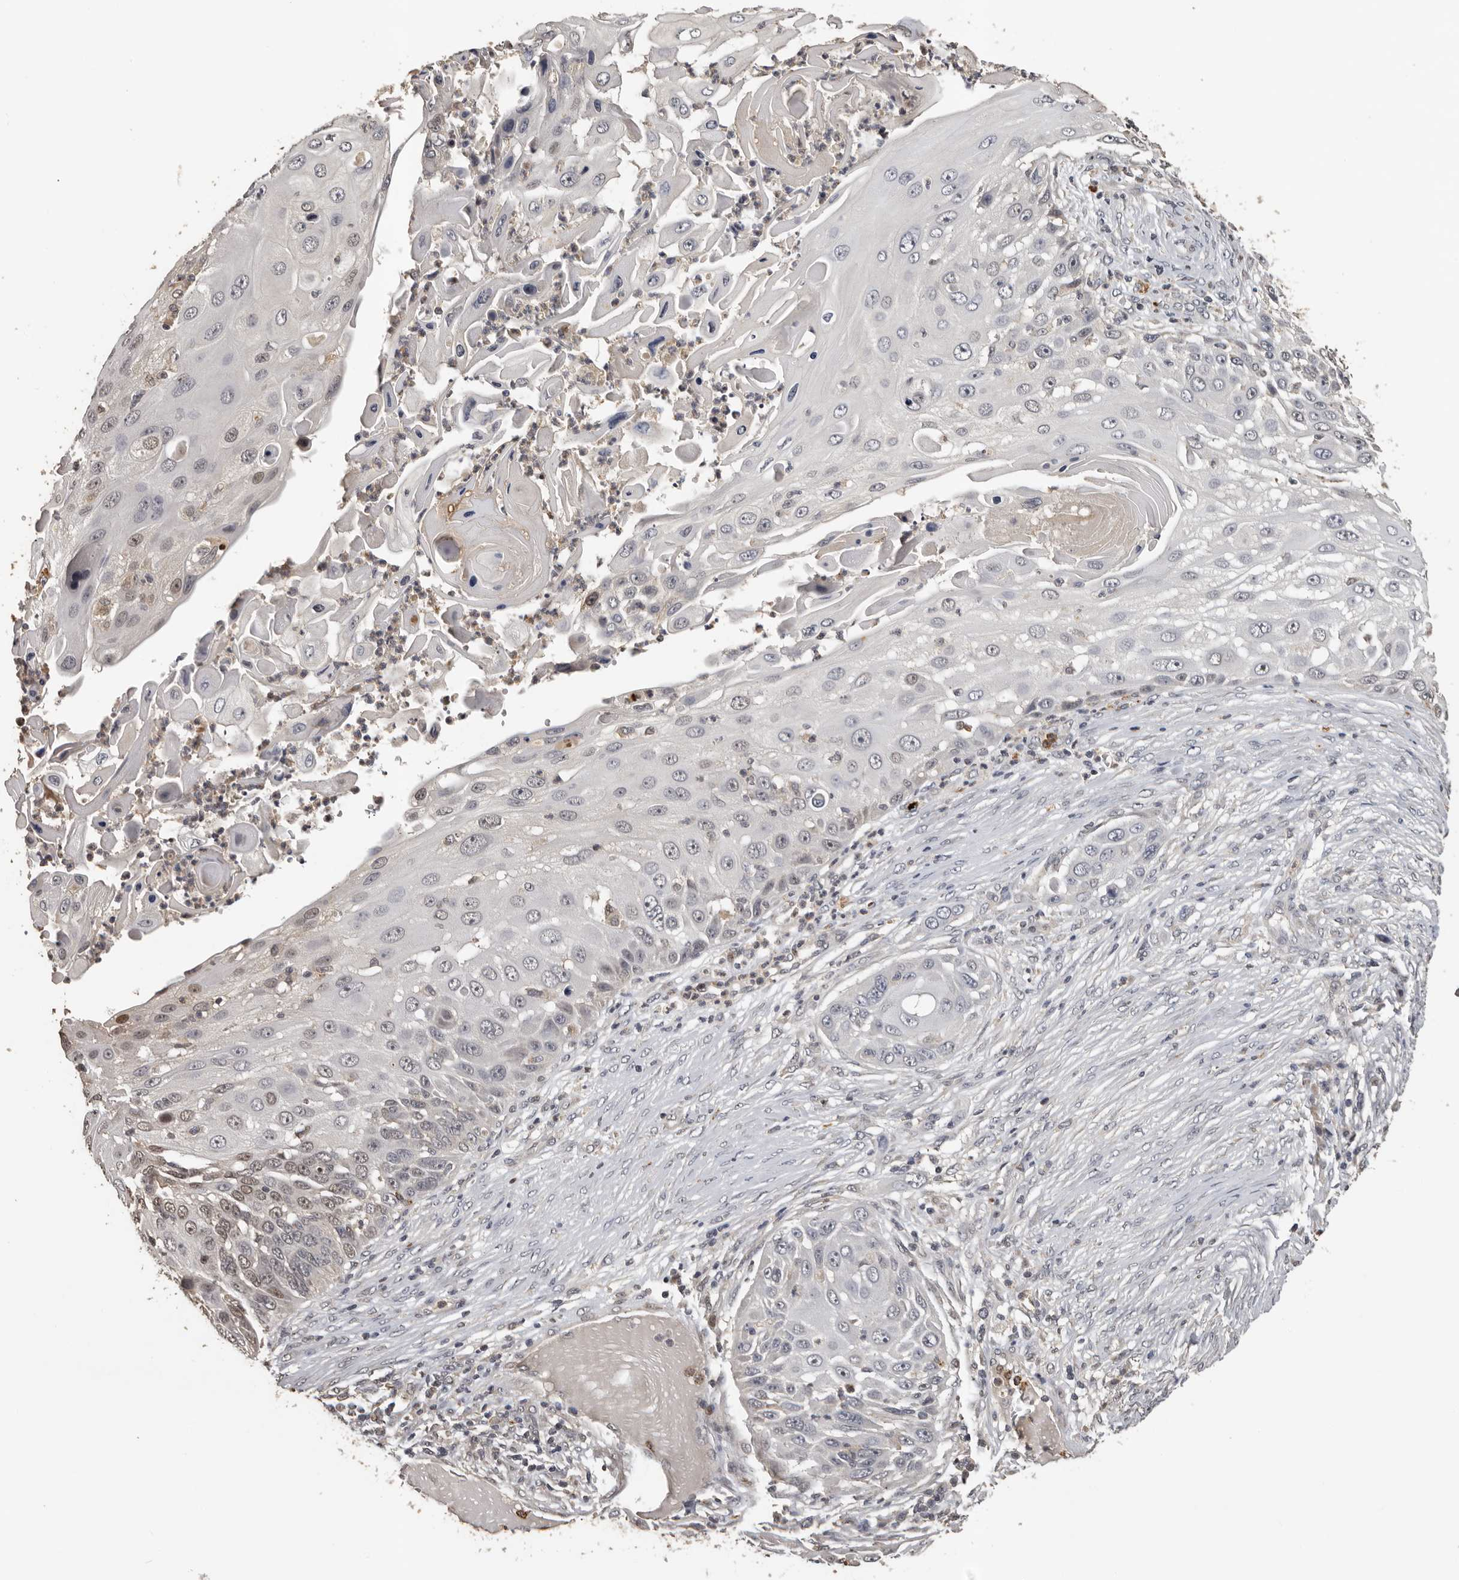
{"staining": {"intensity": "weak", "quantity": "<25%", "location": "nuclear"}, "tissue": "skin cancer", "cell_type": "Tumor cells", "image_type": "cancer", "snomed": [{"axis": "morphology", "description": "Squamous cell carcinoma, NOS"}, {"axis": "topography", "description": "Skin"}], "caption": "This is an immunohistochemistry (IHC) photomicrograph of skin cancer. There is no staining in tumor cells.", "gene": "KIF2B", "patient": {"sex": "female", "age": 44}}